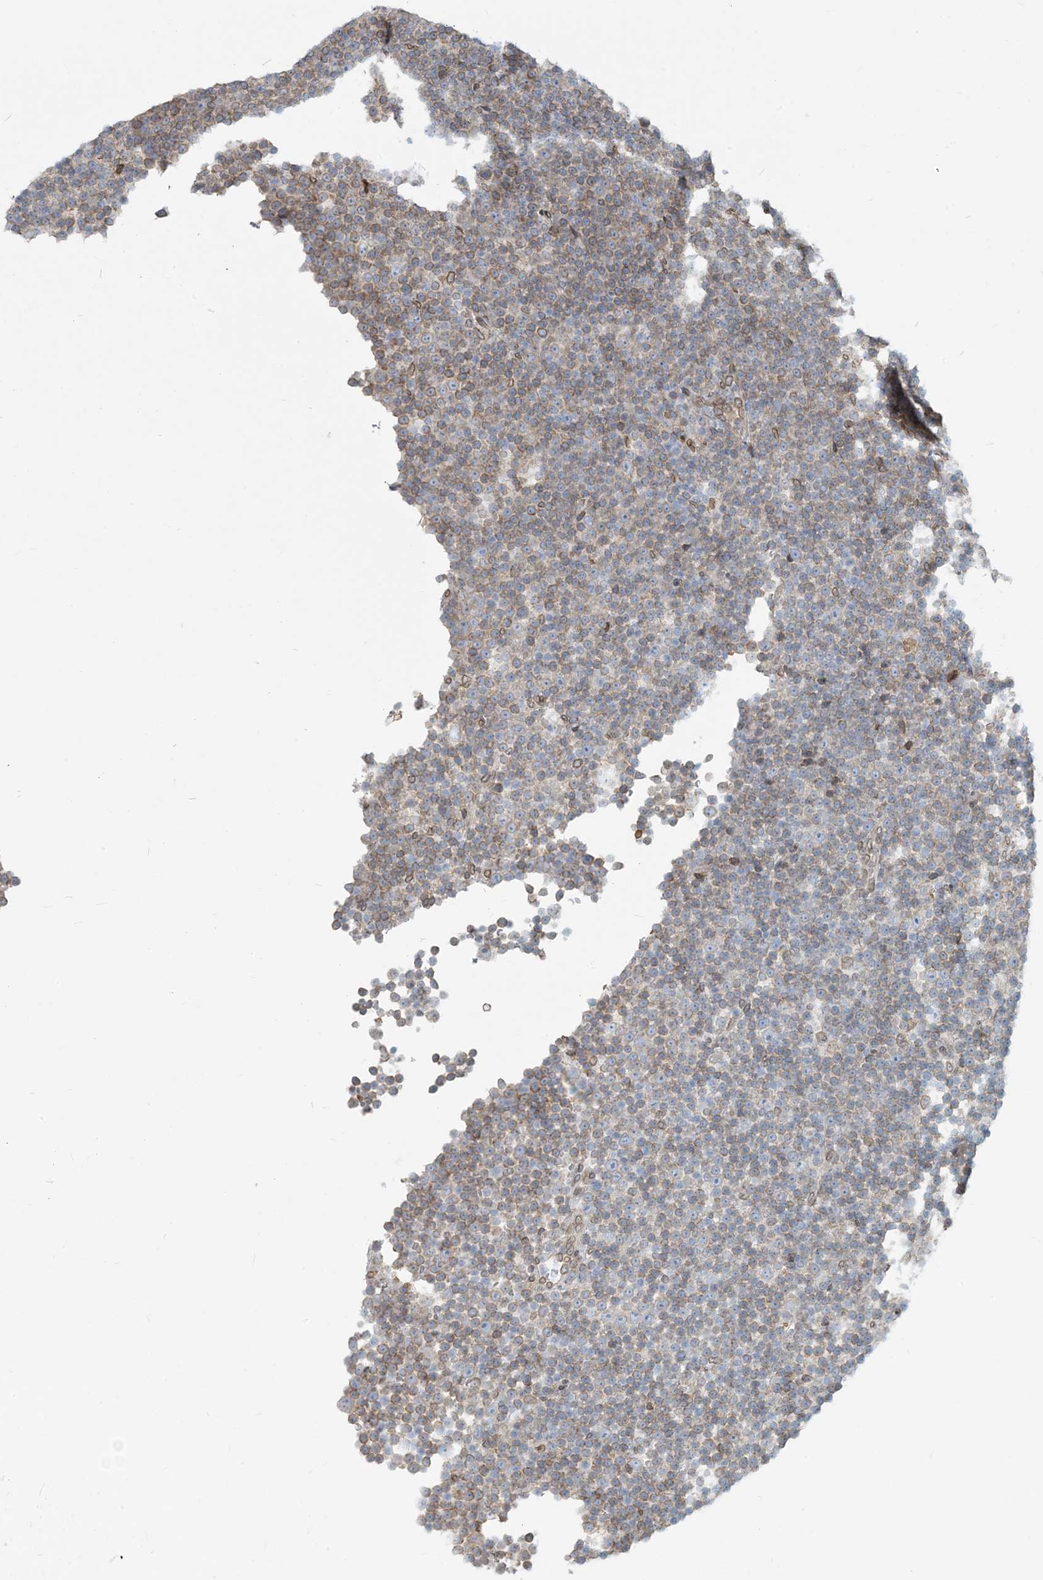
{"staining": {"intensity": "weak", "quantity": "25%-75%", "location": "cytoplasmic/membranous"}, "tissue": "lymphoma", "cell_type": "Tumor cells", "image_type": "cancer", "snomed": [{"axis": "morphology", "description": "Malignant lymphoma, non-Hodgkin's type, Low grade"}, {"axis": "topography", "description": "Lymph node"}], "caption": "A low amount of weak cytoplasmic/membranous expression is present in about 25%-75% of tumor cells in lymphoma tissue. The staining was performed using DAB, with brown indicating positive protein expression. Nuclei are stained blue with hematoxylin.", "gene": "WWP1", "patient": {"sex": "female", "age": 67}}